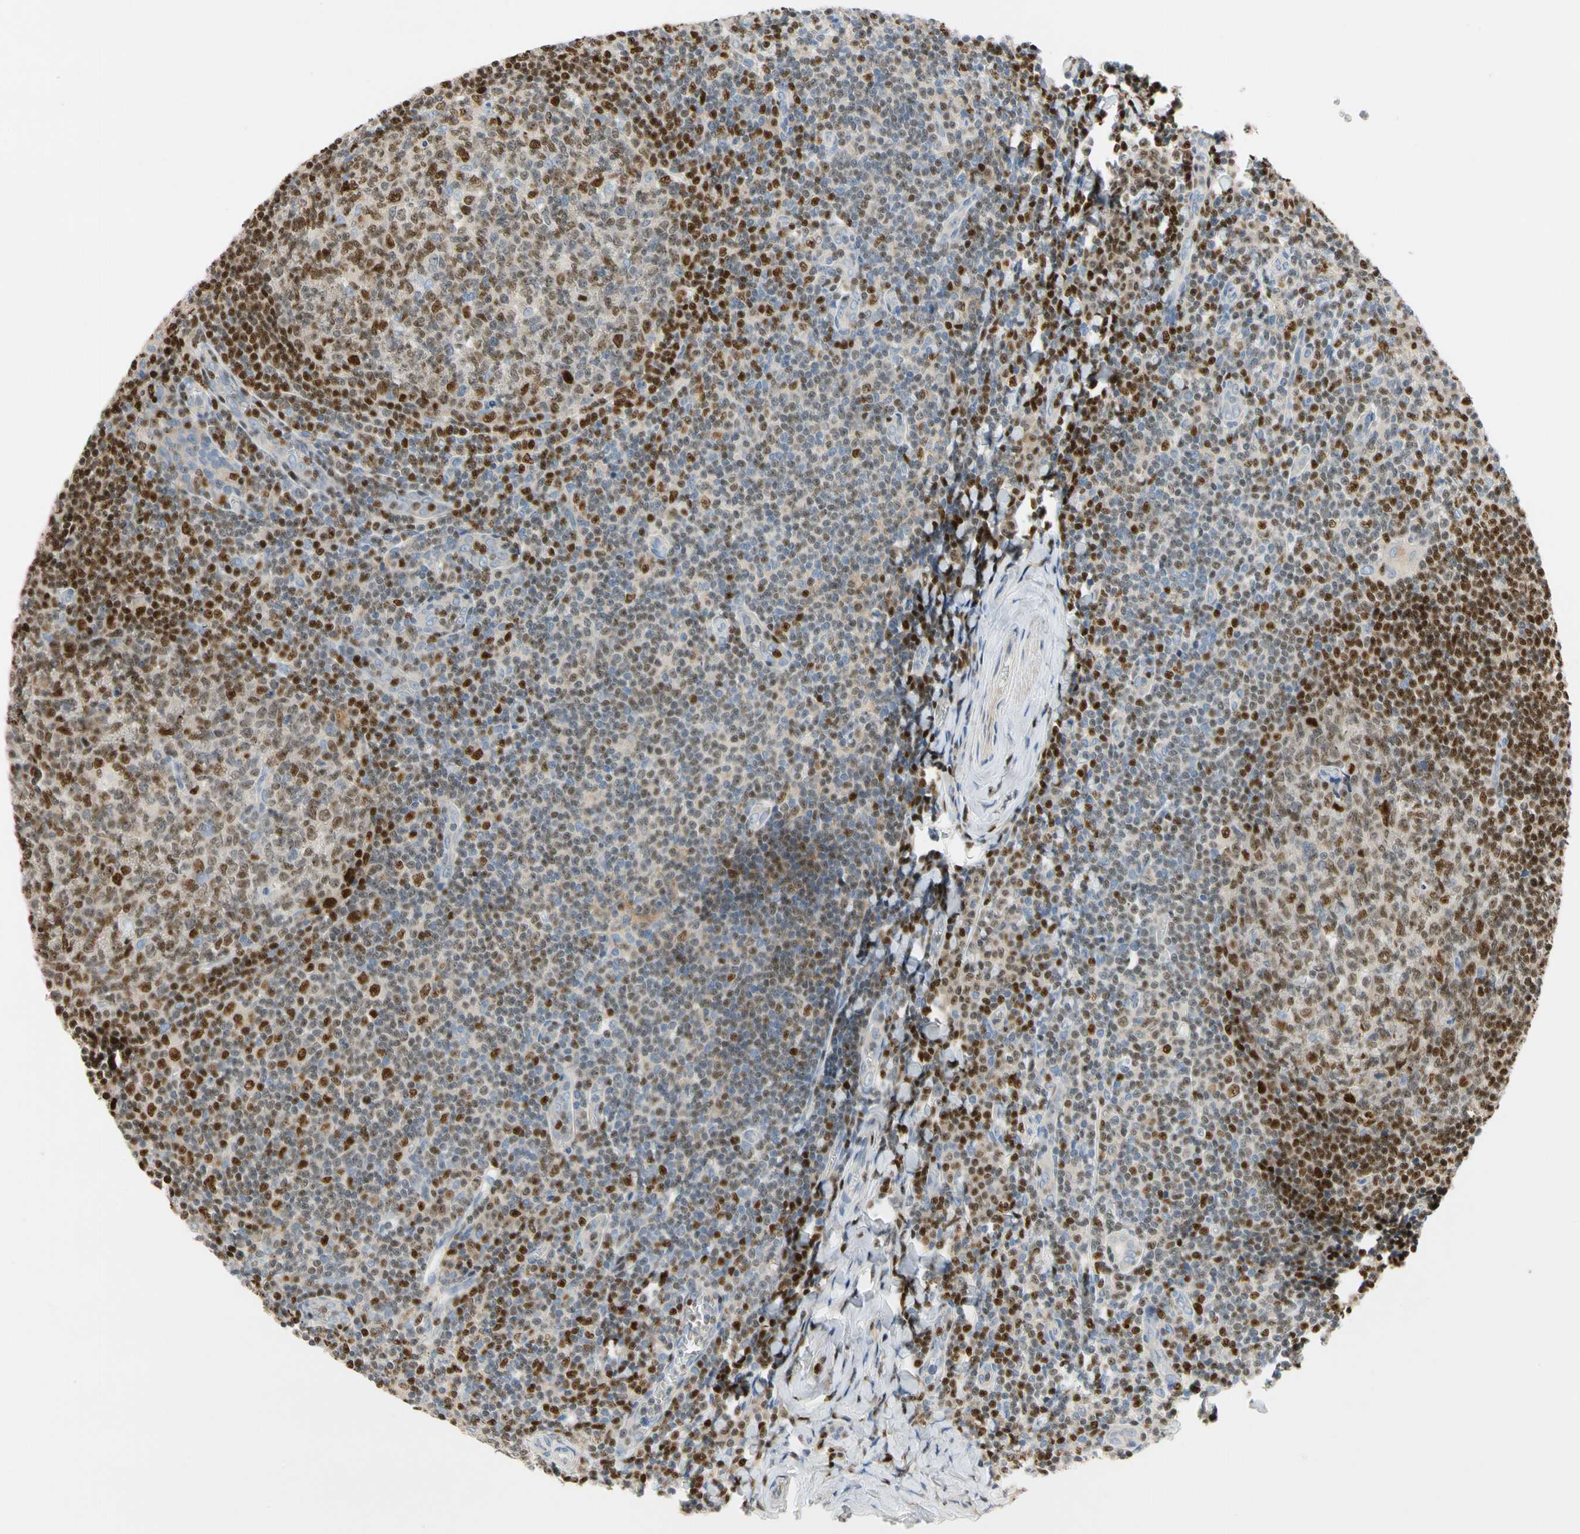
{"staining": {"intensity": "moderate", "quantity": "25%-75%", "location": "nuclear"}, "tissue": "tonsil", "cell_type": "Germinal center cells", "image_type": "normal", "snomed": [{"axis": "morphology", "description": "Normal tissue, NOS"}, {"axis": "topography", "description": "Tonsil"}], "caption": "Immunohistochemistry (DAB (3,3'-diaminobenzidine)) staining of unremarkable human tonsil demonstrates moderate nuclear protein positivity in approximately 25%-75% of germinal center cells.", "gene": "SP140", "patient": {"sex": "male", "age": 31}}